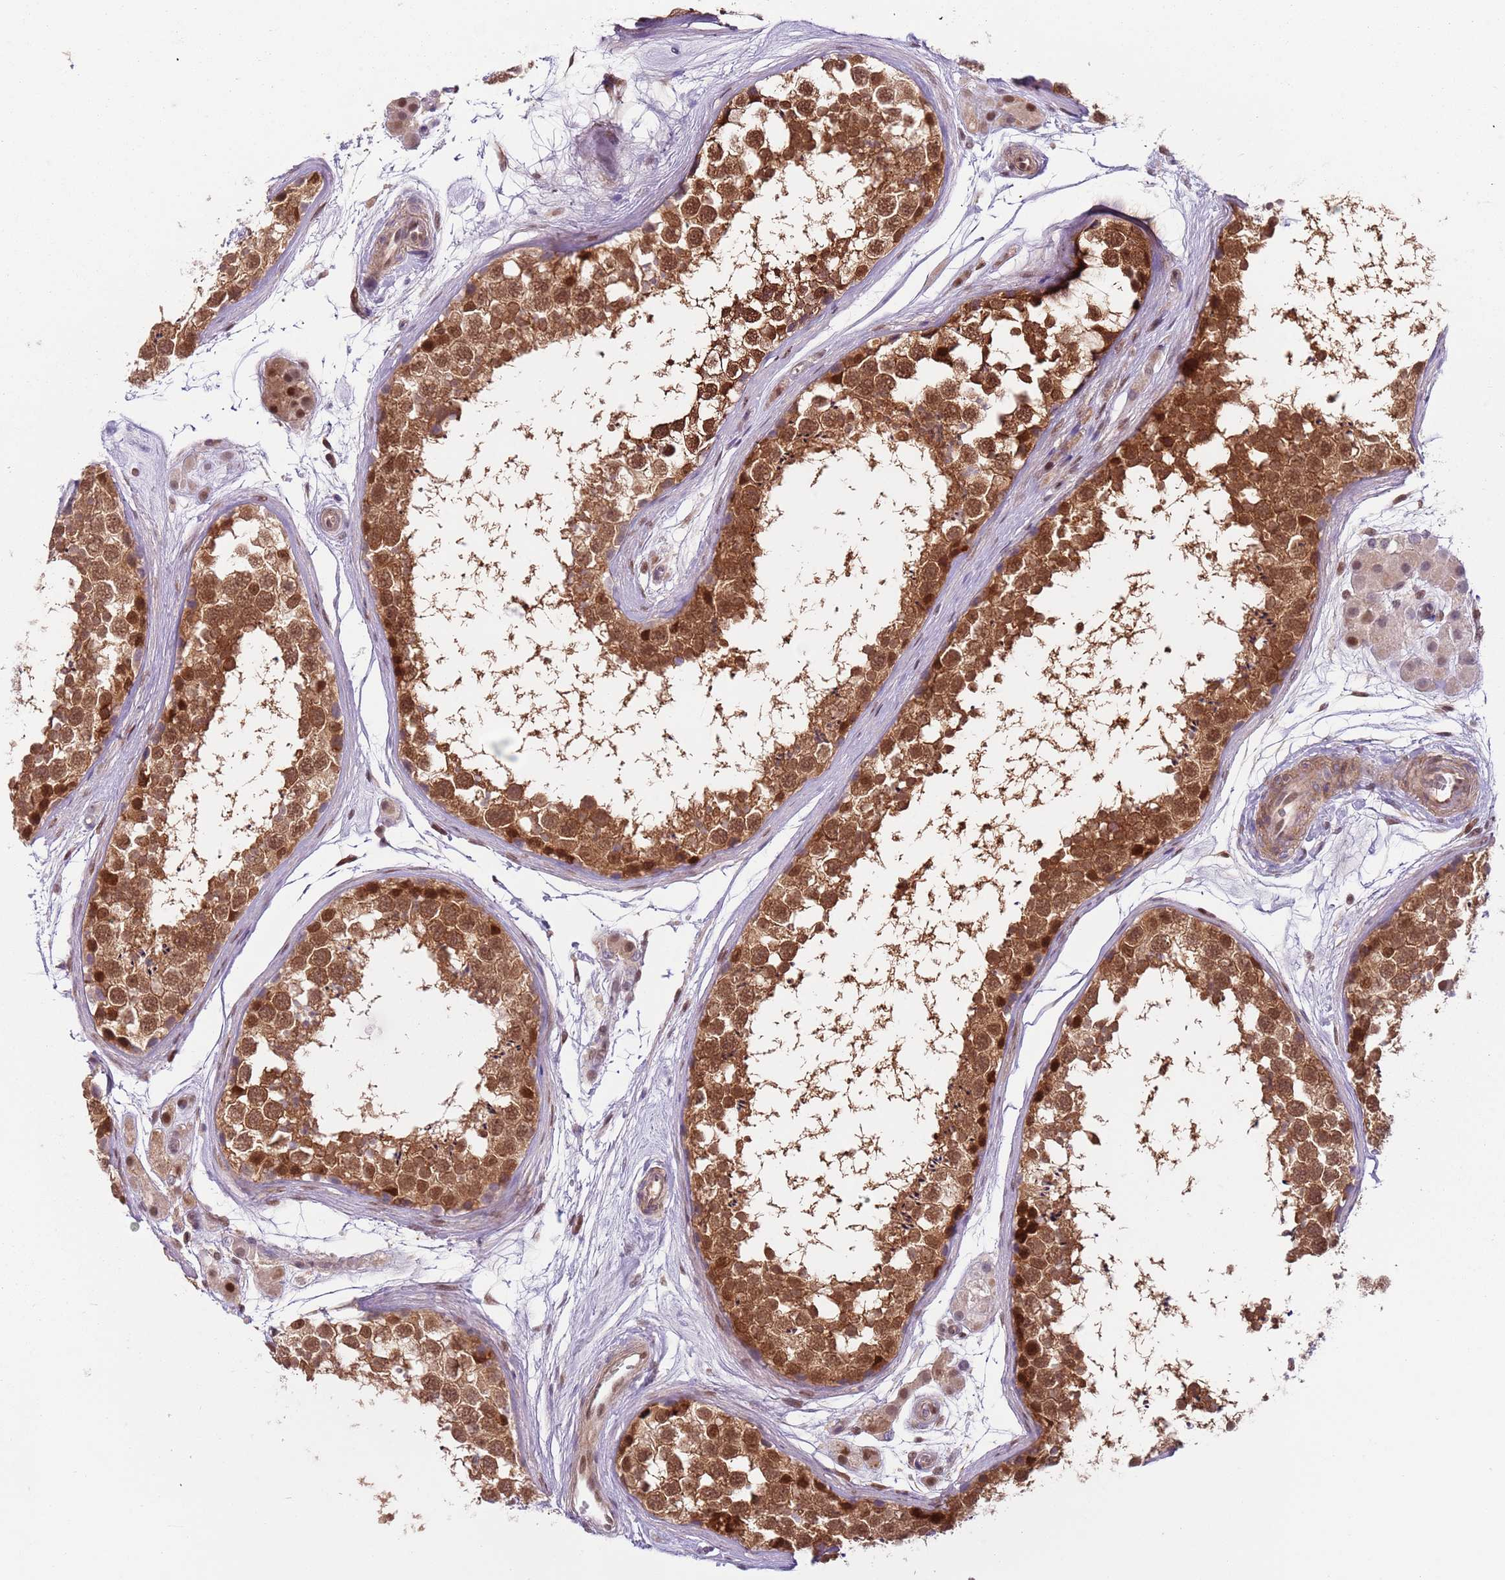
{"staining": {"intensity": "strong", "quantity": ">75%", "location": "cytoplasmic/membranous,nuclear"}, "tissue": "testis", "cell_type": "Cells in seminiferous ducts", "image_type": "normal", "snomed": [{"axis": "morphology", "description": "Normal tissue, NOS"}, {"axis": "topography", "description": "Testis"}], "caption": "This micrograph reveals IHC staining of normal testis, with high strong cytoplasmic/membranous,nuclear expression in about >75% of cells in seminiferous ducts.", "gene": "RMND5B", "patient": {"sex": "male", "age": 56}}